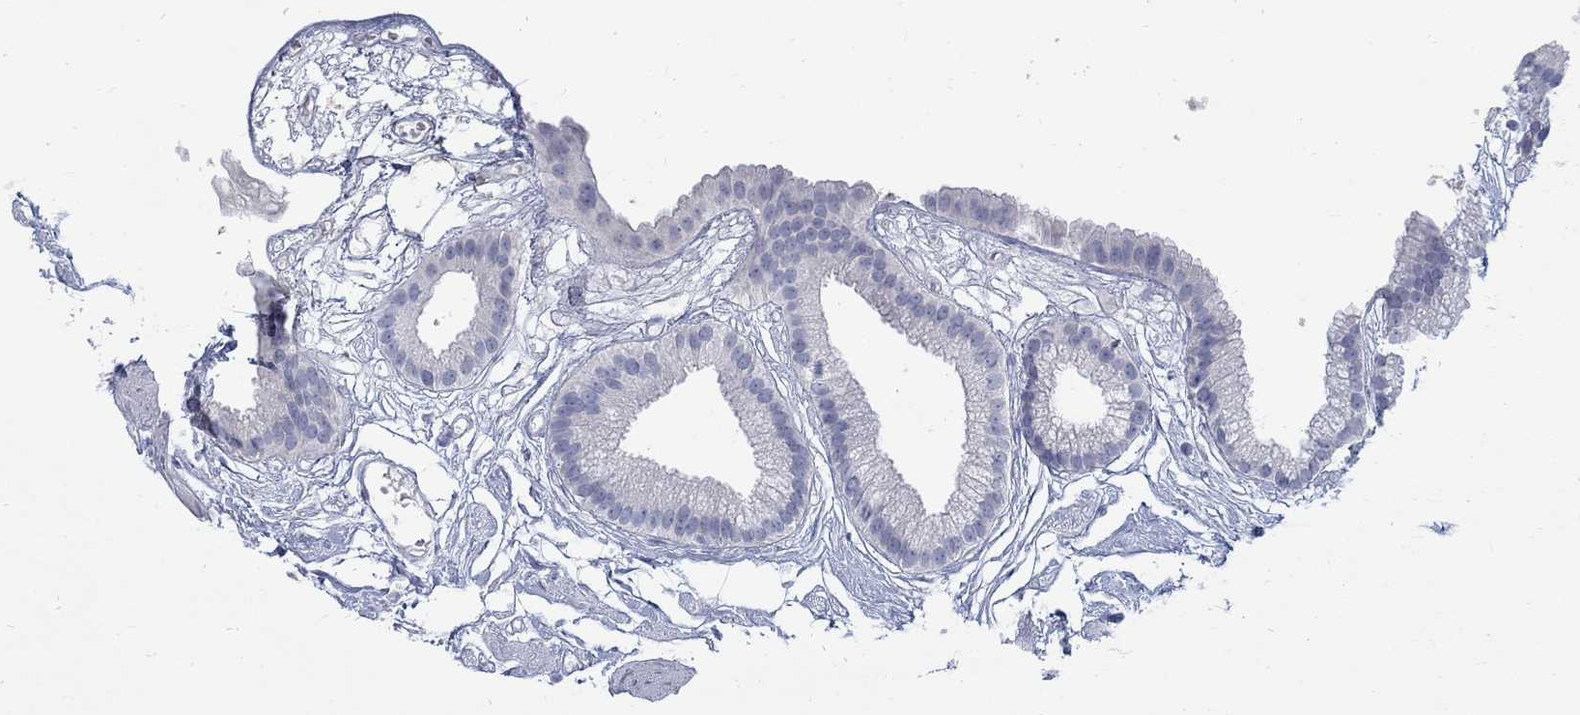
{"staining": {"intensity": "negative", "quantity": "none", "location": "none"}, "tissue": "gallbladder", "cell_type": "Glandular cells", "image_type": "normal", "snomed": [{"axis": "morphology", "description": "Normal tissue, NOS"}, {"axis": "topography", "description": "Gallbladder"}], "caption": "High magnification brightfield microscopy of unremarkable gallbladder stained with DAB (brown) and counterstained with hematoxylin (blue): glandular cells show no significant expression. (Stains: DAB IHC with hematoxylin counter stain, Microscopy: brightfield microscopy at high magnification).", "gene": "RFTN2", "patient": {"sex": "female", "age": 45}}